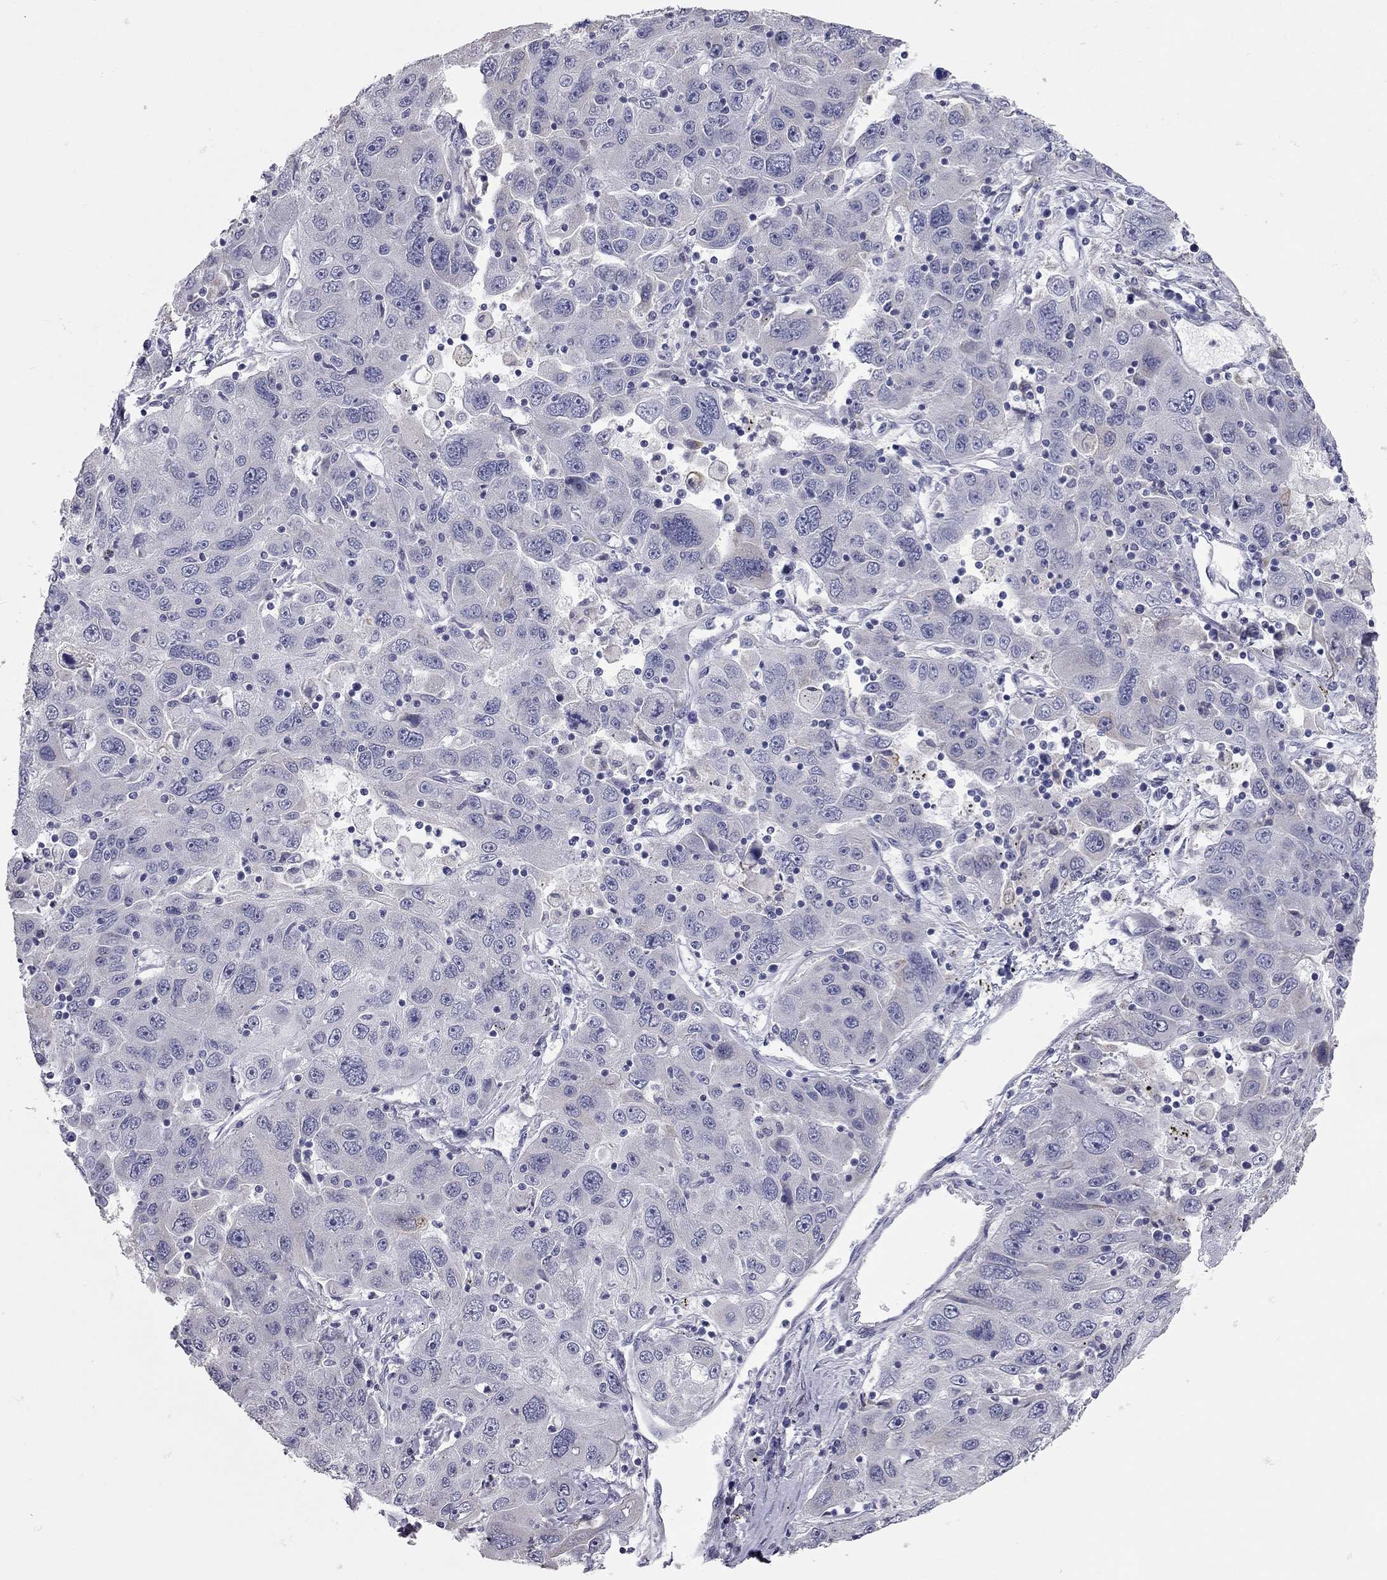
{"staining": {"intensity": "negative", "quantity": "none", "location": "none"}, "tissue": "stomach cancer", "cell_type": "Tumor cells", "image_type": "cancer", "snomed": [{"axis": "morphology", "description": "Adenocarcinoma, NOS"}, {"axis": "topography", "description": "Stomach"}], "caption": "Immunohistochemistry of stomach cancer exhibits no positivity in tumor cells.", "gene": "XAGE2", "patient": {"sex": "male", "age": 56}}